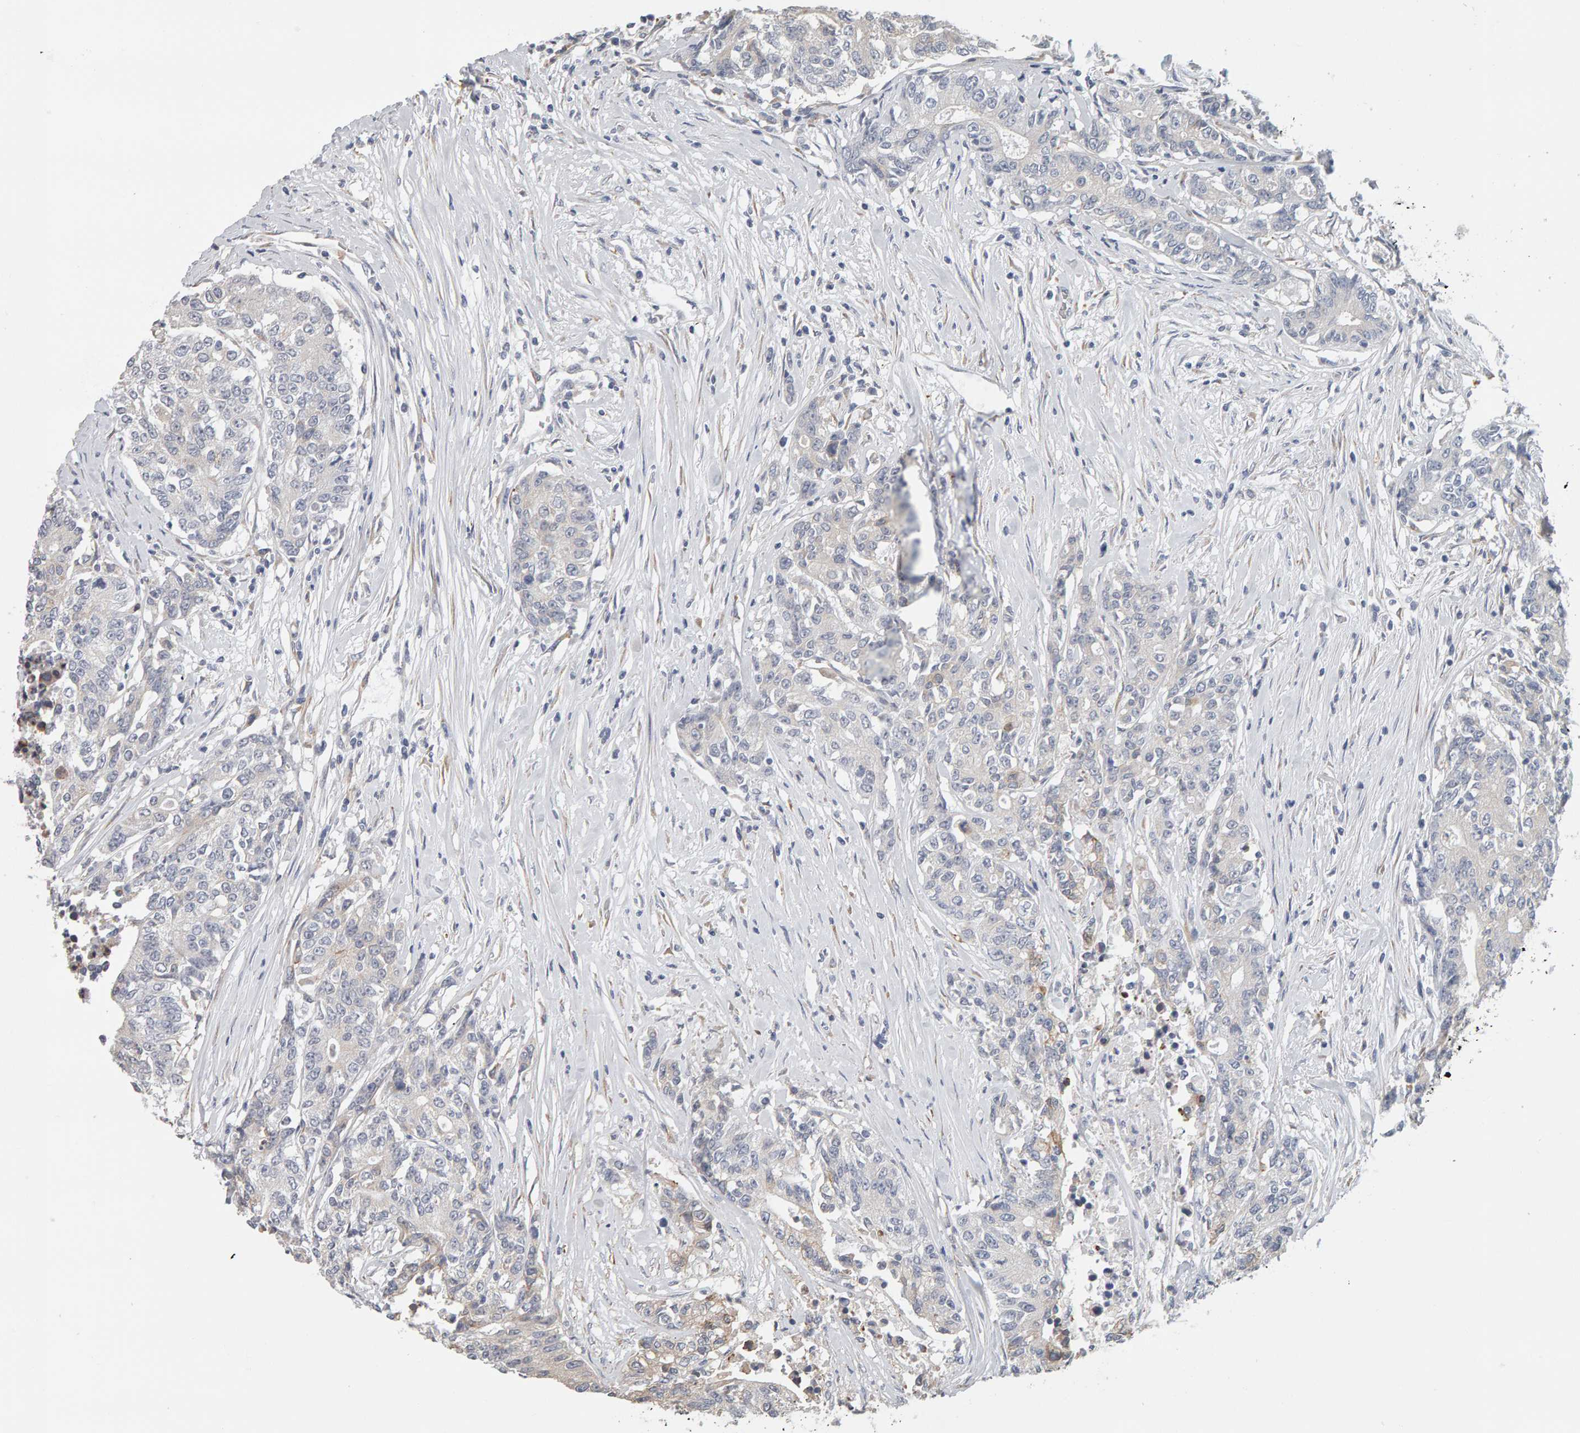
{"staining": {"intensity": "weak", "quantity": "<25%", "location": "cytoplasmic/membranous"}, "tissue": "colorectal cancer", "cell_type": "Tumor cells", "image_type": "cancer", "snomed": [{"axis": "morphology", "description": "Adenocarcinoma, NOS"}, {"axis": "topography", "description": "Colon"}], "caption": "Immunohistochemistry image of human colorectal adenocarcinoma stained for a protein (brown), which displays no positivity in tumor cells. (DAB immunohistochemistry (IHC), high magnification).", "gene": "ADHFE1", "patient": {"sex": "female", "age": 77}}